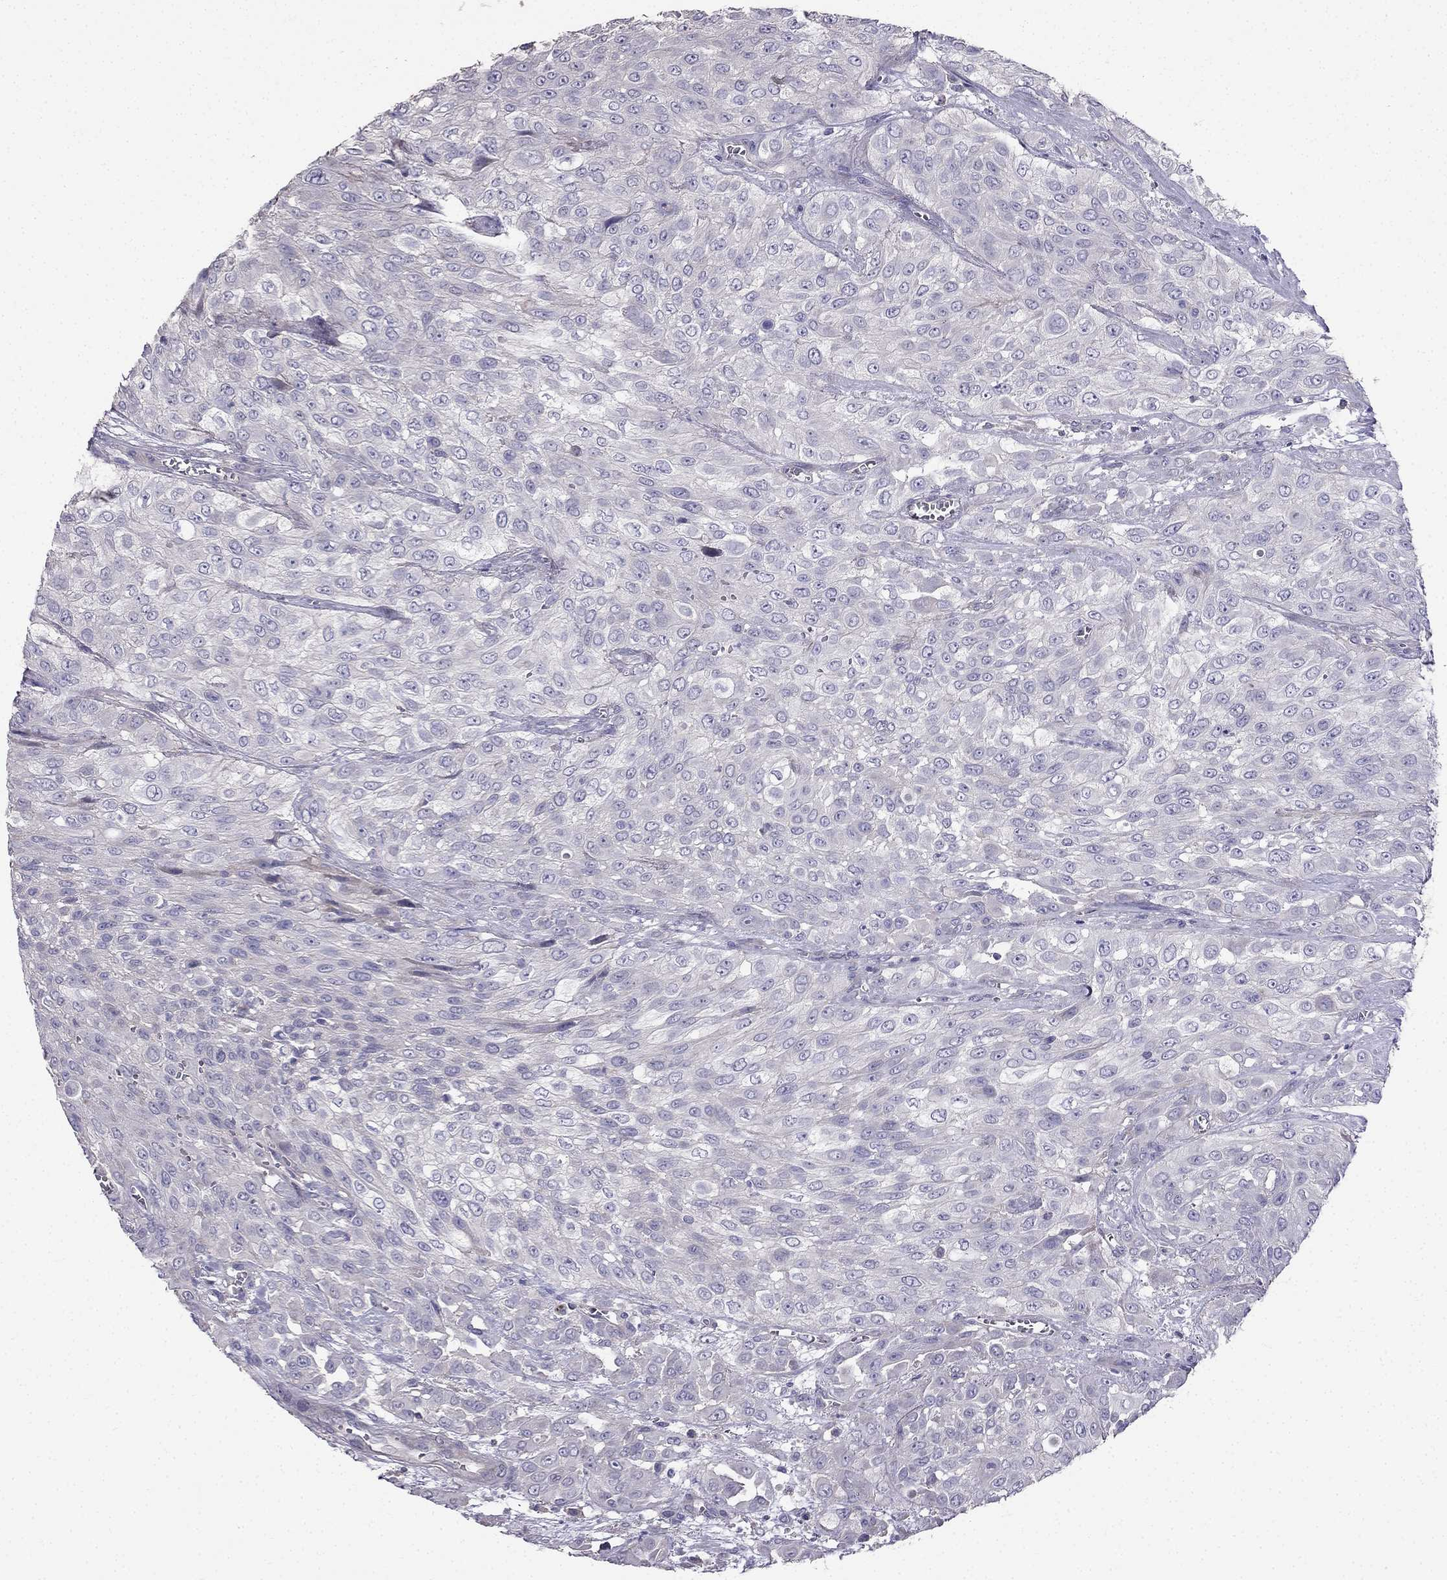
{"staining": {"intensity": "negative", "quantity": "none", "location": "none"}, "tissue": "urothelial cancer", "cell_type": "Tumor cells", "image_type": "cancer", "snomed": [{"axis": "morphology", "description": "Urothelial carcinoma, High grade"}, {"axis": "topography", "description": "Urinary bladder"}], "caption": "High power microscopy image of an immunohistochemistry micrograph of high-grade urothelial carcinoma, revealing no significant expression in tumor cells.", "gene": "AS3MT", "patient": {"sex": "male", "age": 57}}